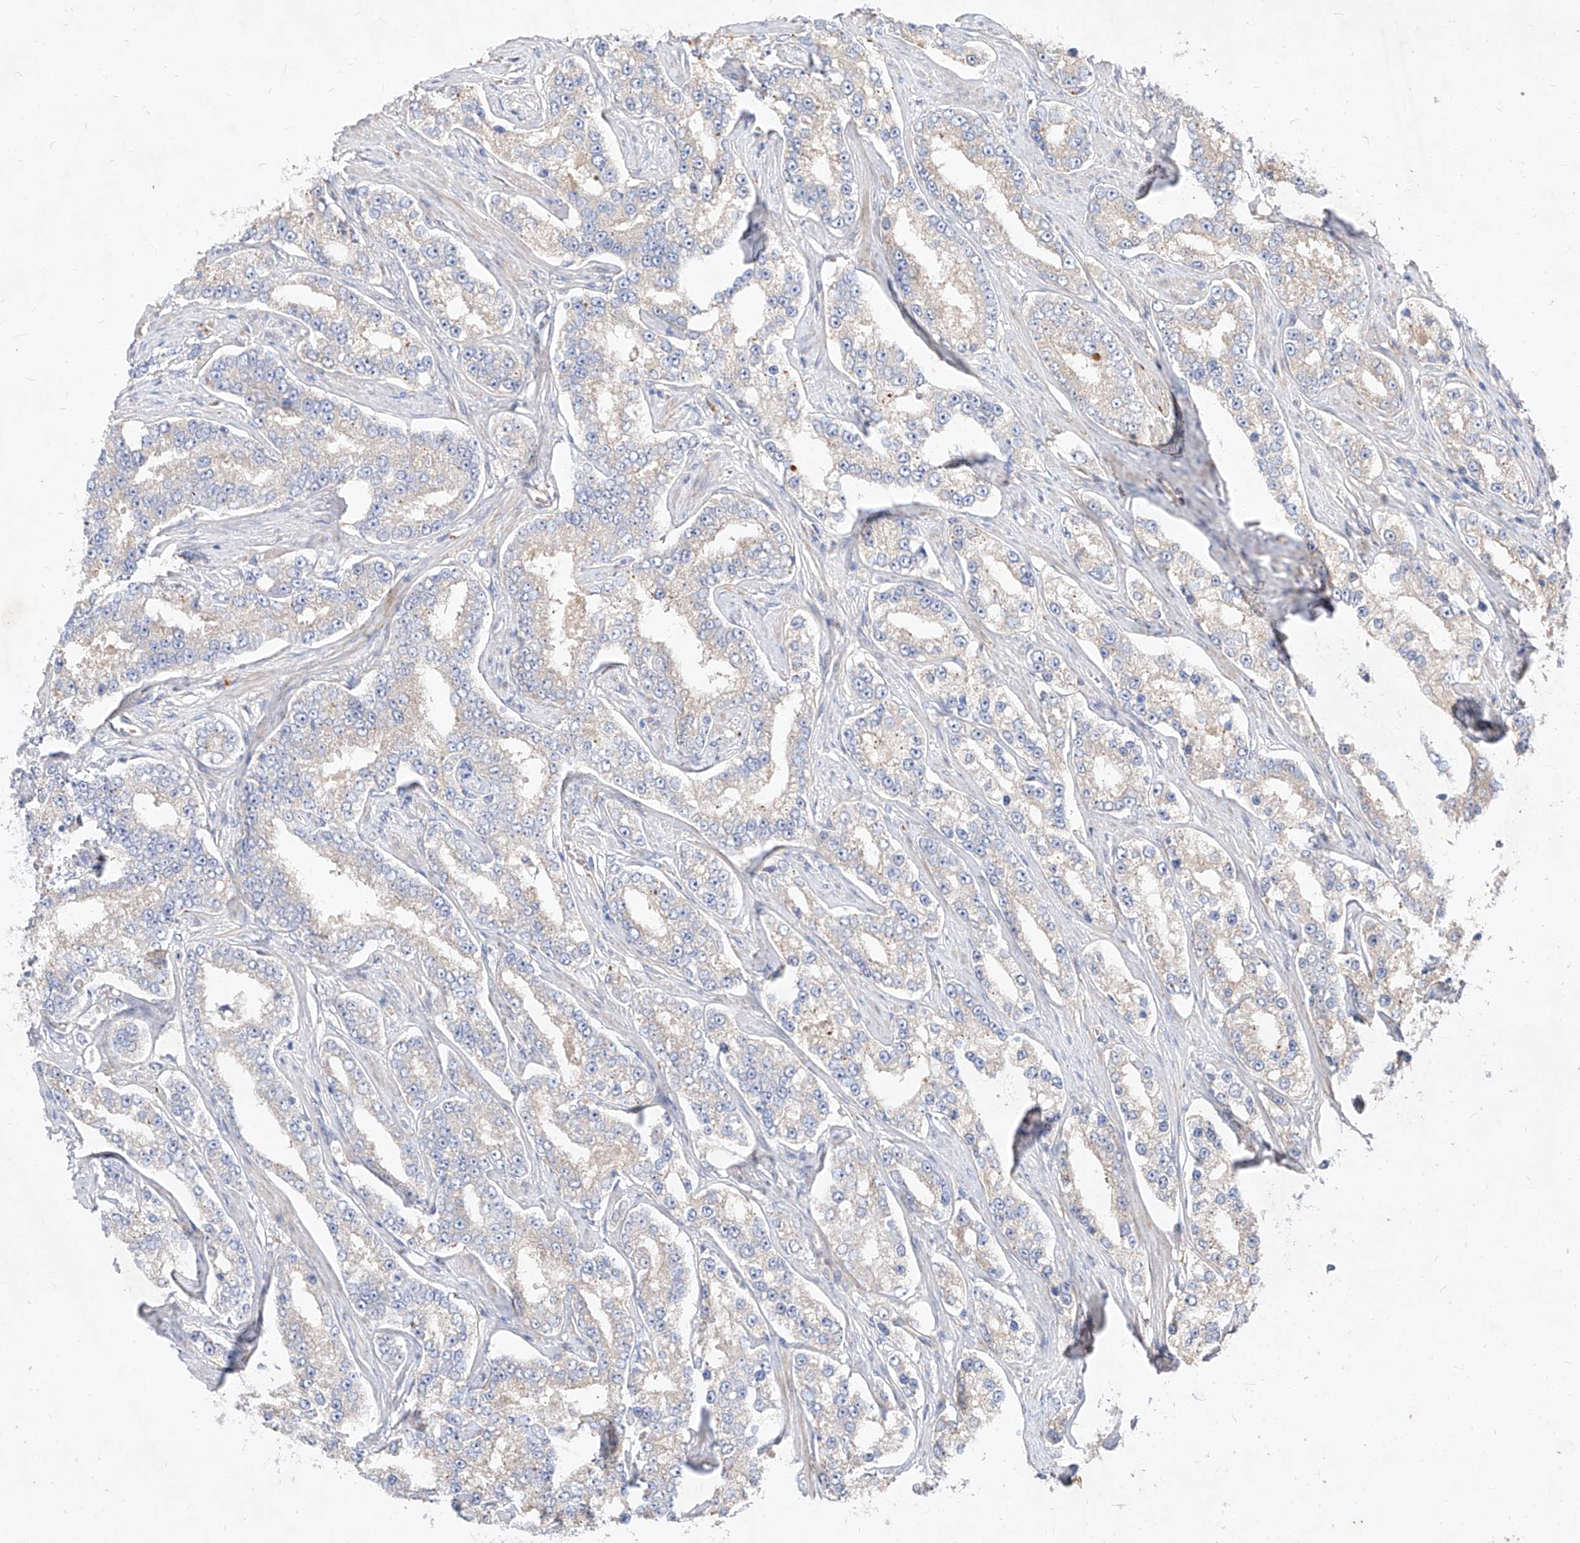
{"staining": {"intensity": "negative", "quantity": "none", "location": "none"}, "tissue": "prostate cancer", "cell_type": "Tumor cells", "image_type": "cancer", "snomed": [{"axis": "morphology", "description": "Normal tissue, NOS"}, {"axis": "morphology", "description": "Adenocarcinoma, High grade"}, {"axis": "topography", "description": "Prostate"}], "caption": "This is an immunohistochemistry (IHC) micrograph of prostate cancer. There is no staining in tumor cells.", "gene": "DIRAS3", "patient": {"sex": "male", "age": 83}}